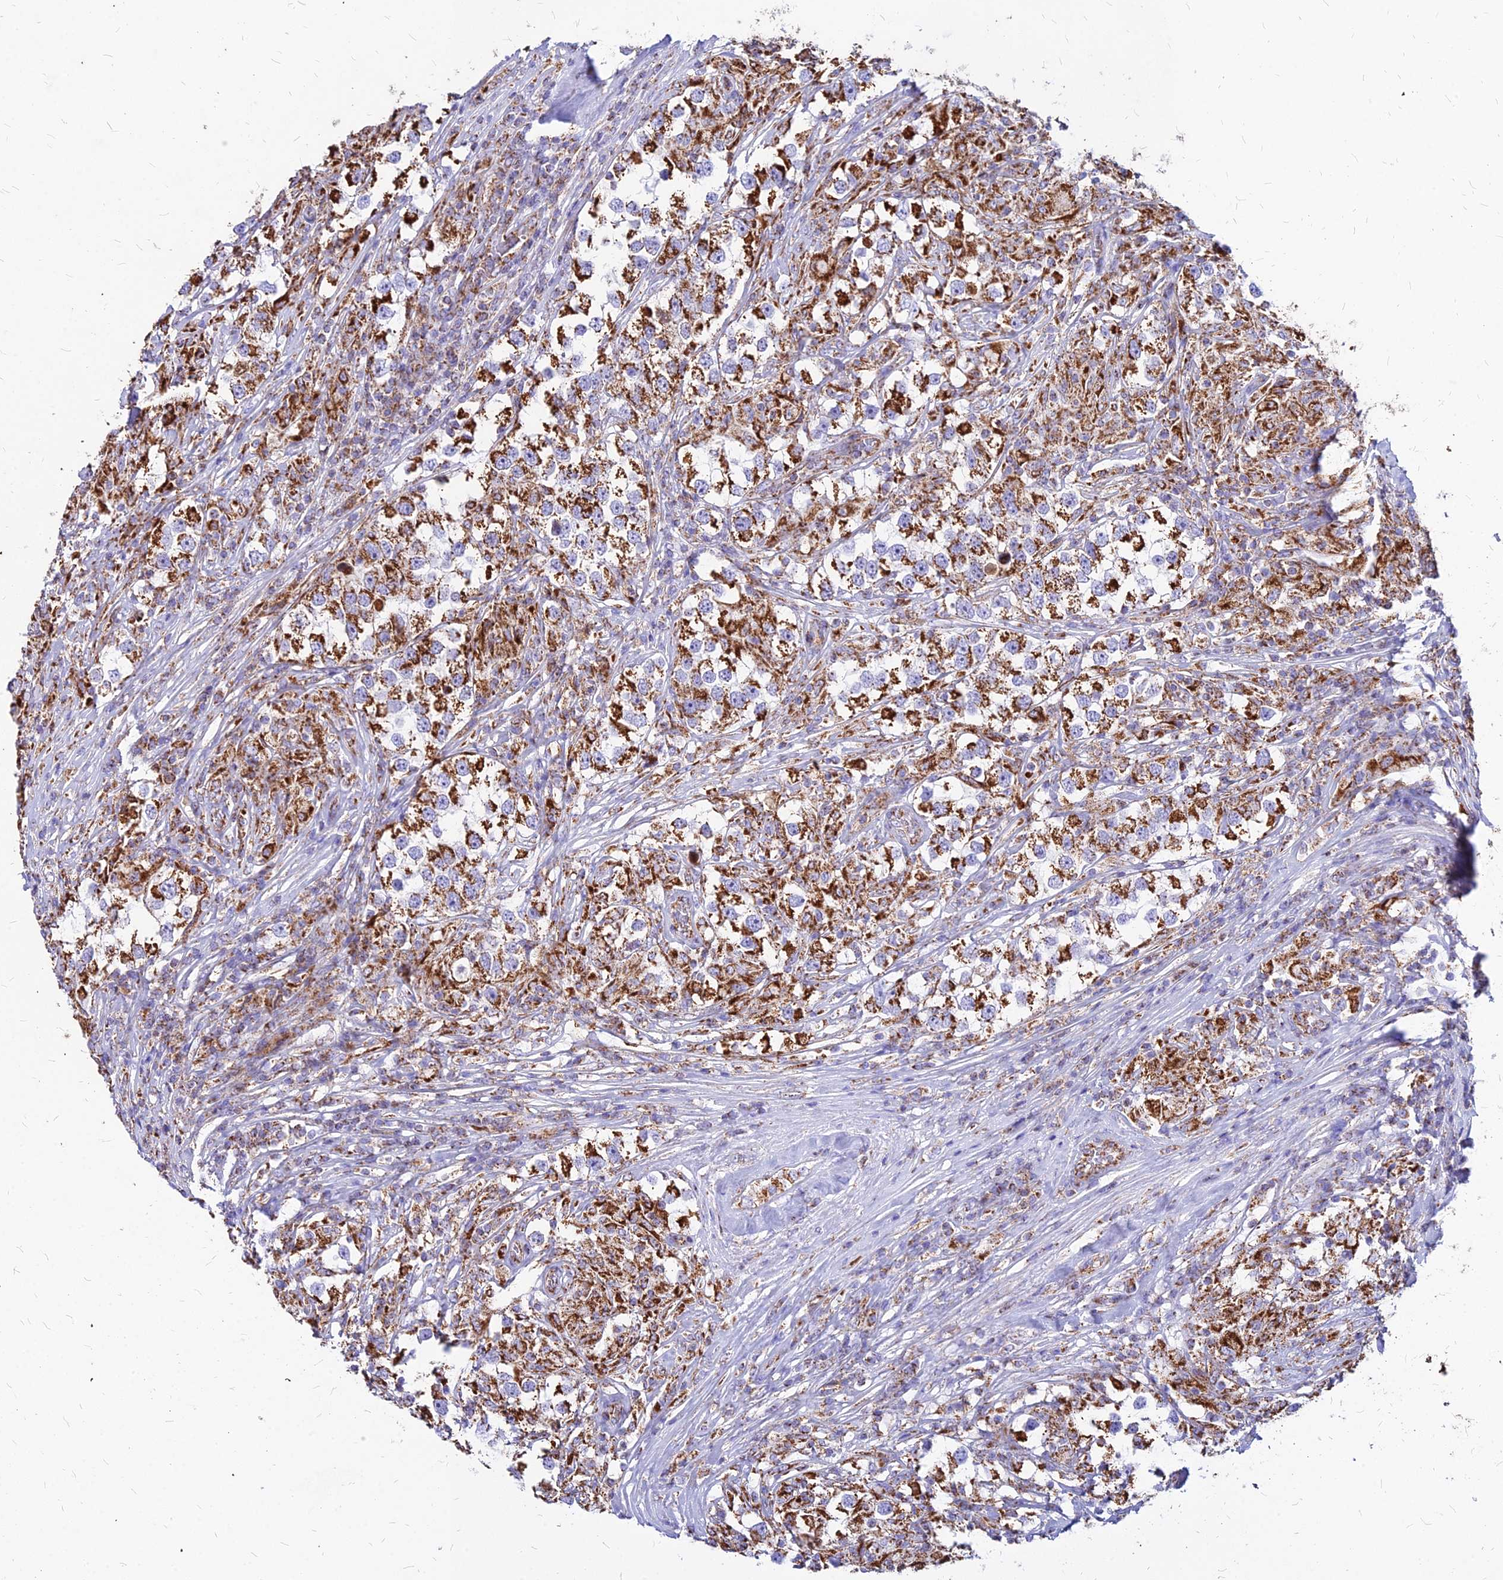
{"staining": {"intensity": "strong", "quantity": ">75%", "location": "cytoplasmic/membranous"}, "tissue": "testis cancer", "cell_type": "Tumor cells", "image_type": "cancer", "snomed": [{"axis": "morphology", "description": "Seminoma, NOS"}, {"axis": "topography", "description": "Testis"}], "caption": "This photomicrograph demonstrates testis cancer (seminoma) stained with IHC to label a protein in brown. The cytoplasmic/membranous of tumor cells show strong positivity for the protein. Nuclei are counter-stained blue.", "gene": "DLD", "patient": {"sex": "male", "age": 46}}